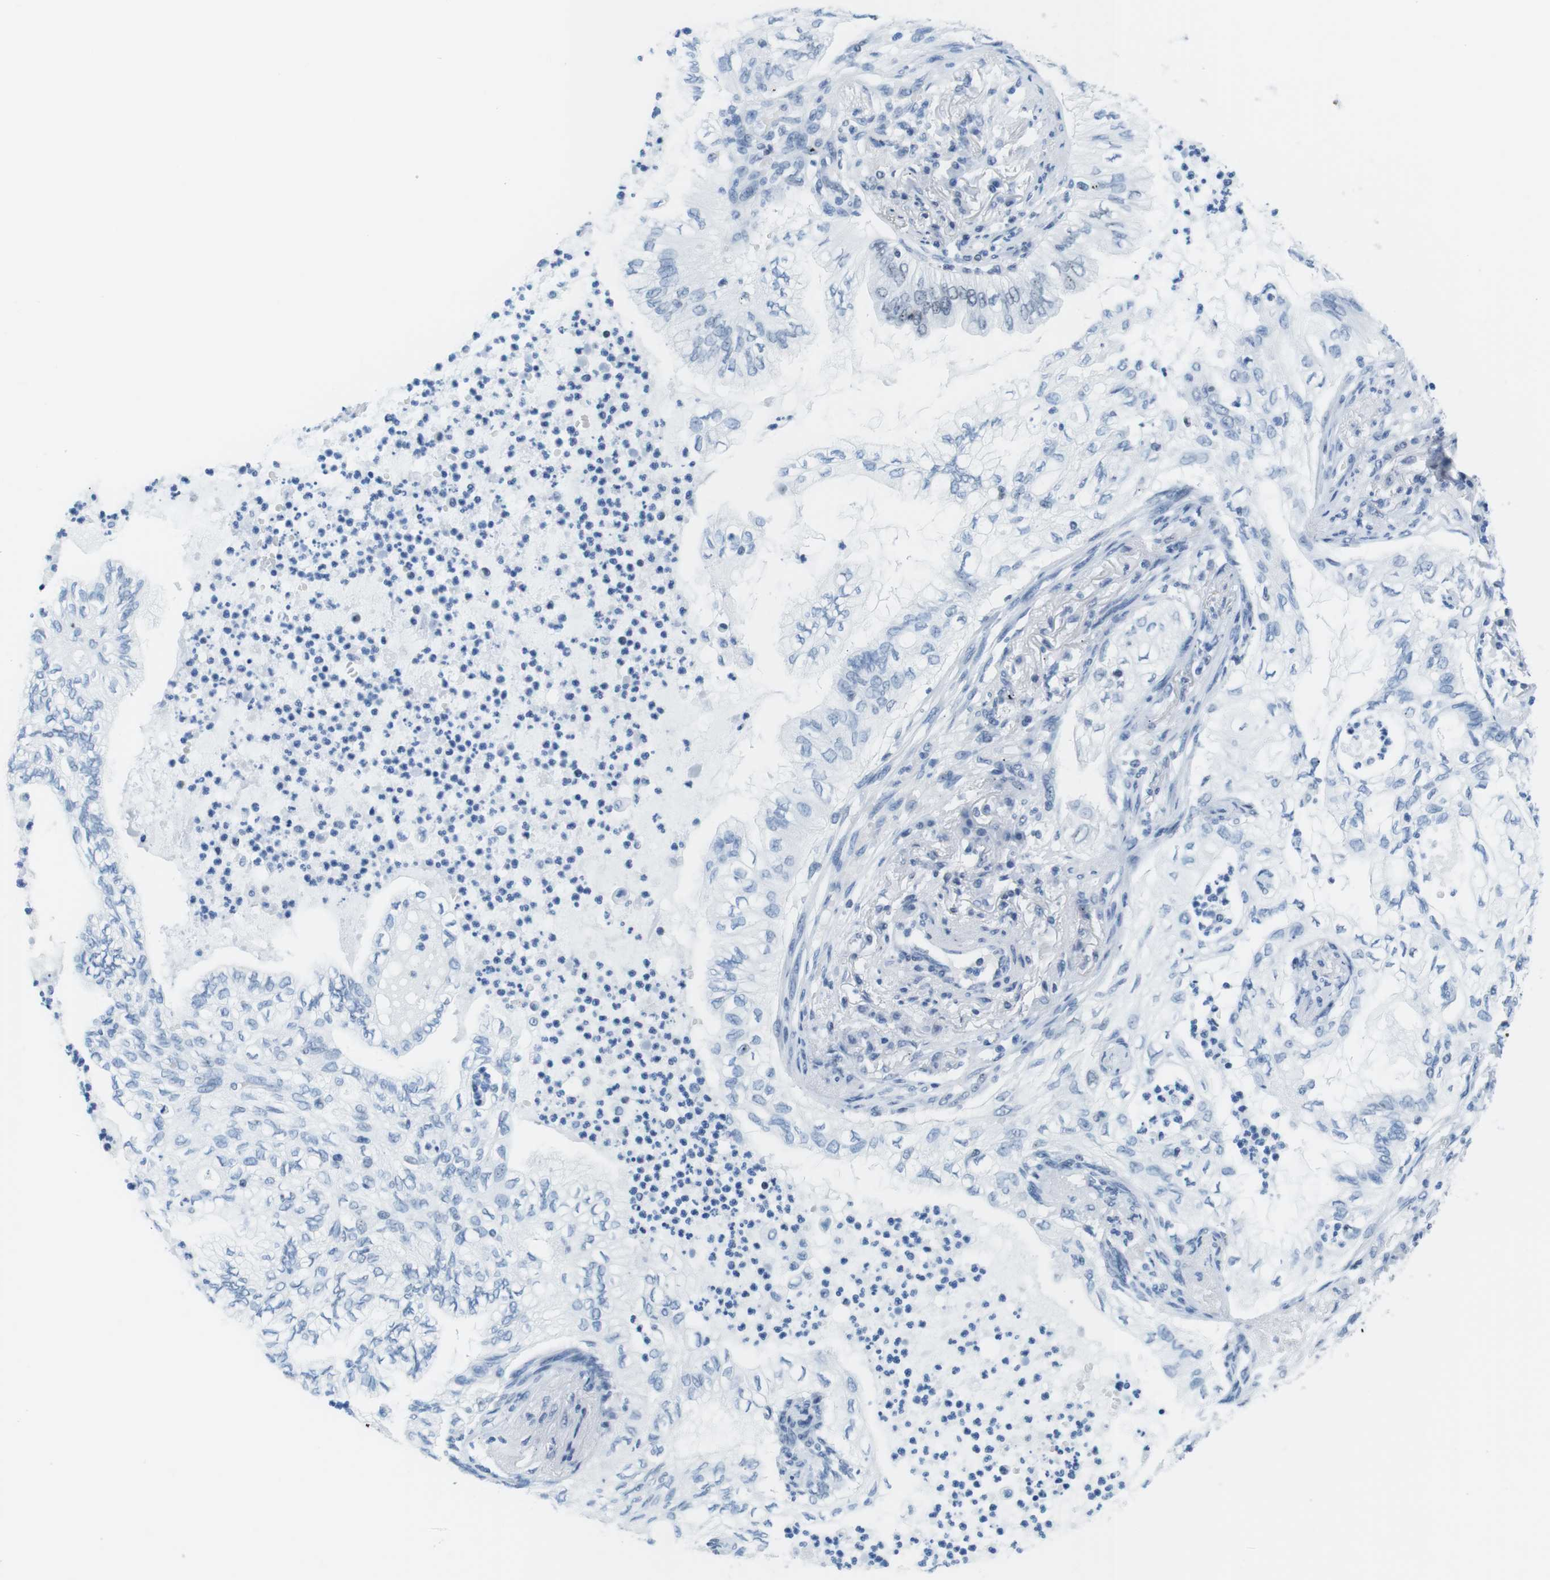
{"staining": {"intensity": "negative", "quantity": "none", "location": "none"}, "tissue": "lung cancer", "cell_type": "Tumor cells", "image_type": "cancer", "snomed": [{"axis": "morphology", "description": "Normal tissue, NOS"}, {"axis": "morphology", "description": "Adenocarcinoma, NOS"}, {"axis": "topography", "description": "Bronchus"}, {"axis": "topography", "description": "Lung"}], "caption": "Adenocarcinoma (lung) was stained to show a protein in brown. There is no significant staining in tumor cells.", "gene": "NIFK", "patient": {"sex": "female", "age": 70}}